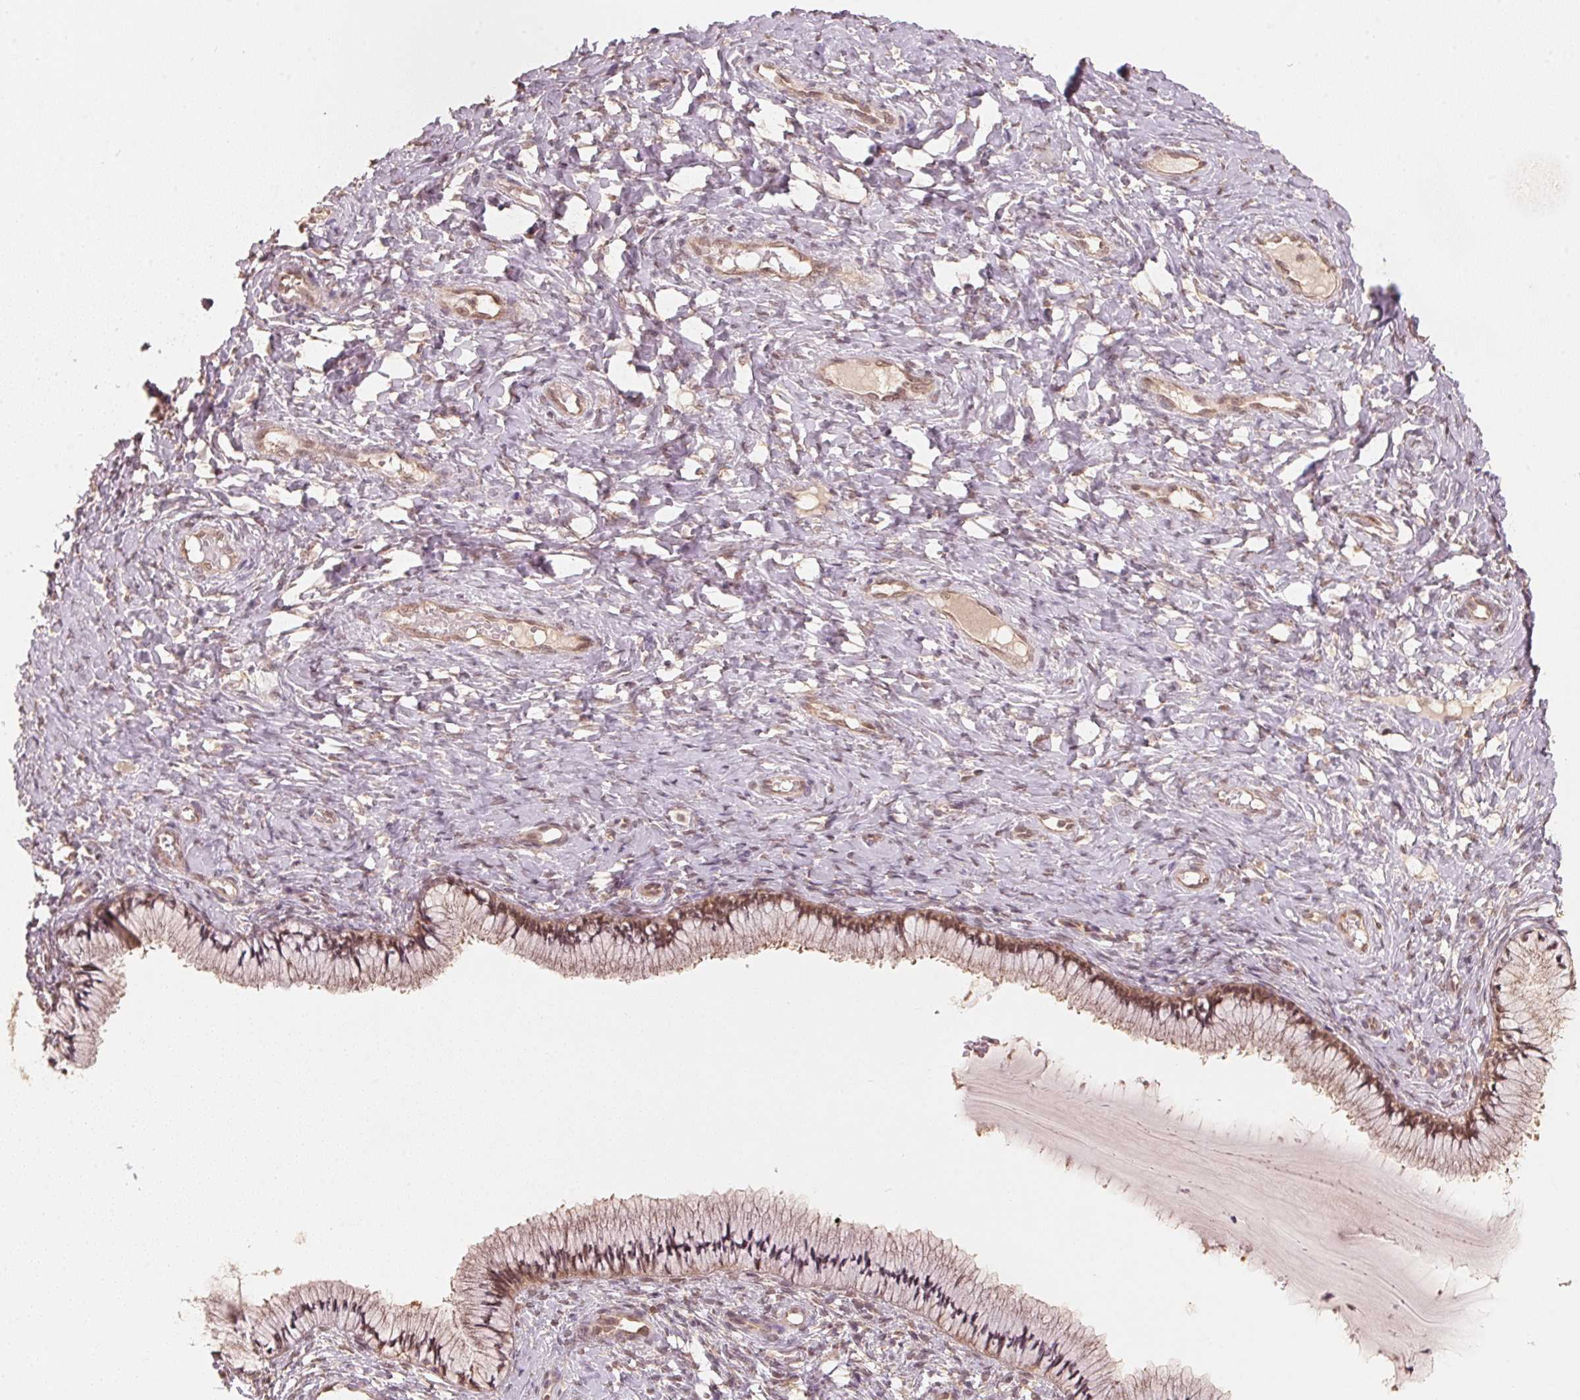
{"staining": {"intensity": "moderate", "quantity": ">75%", "location": "cytoplasmic/membranous"}, "tissue": "cervix", "cell_type": "Glandular cells", "image_type": "normal", "snomed": [{"axis": "morphology", "description": "Normal tissue, NOS"}, {"axis": "topography", "description": "Cervix"}], "caption": "Protein staining displays moderate cytoplasmic/membranous expression in about >75% of glandular cells in unremarkable cervix. (IHC, brightfield microscopy, high magnification).", "gene": "C2orf73", "patient": {"sex": "female", "age": 37}}